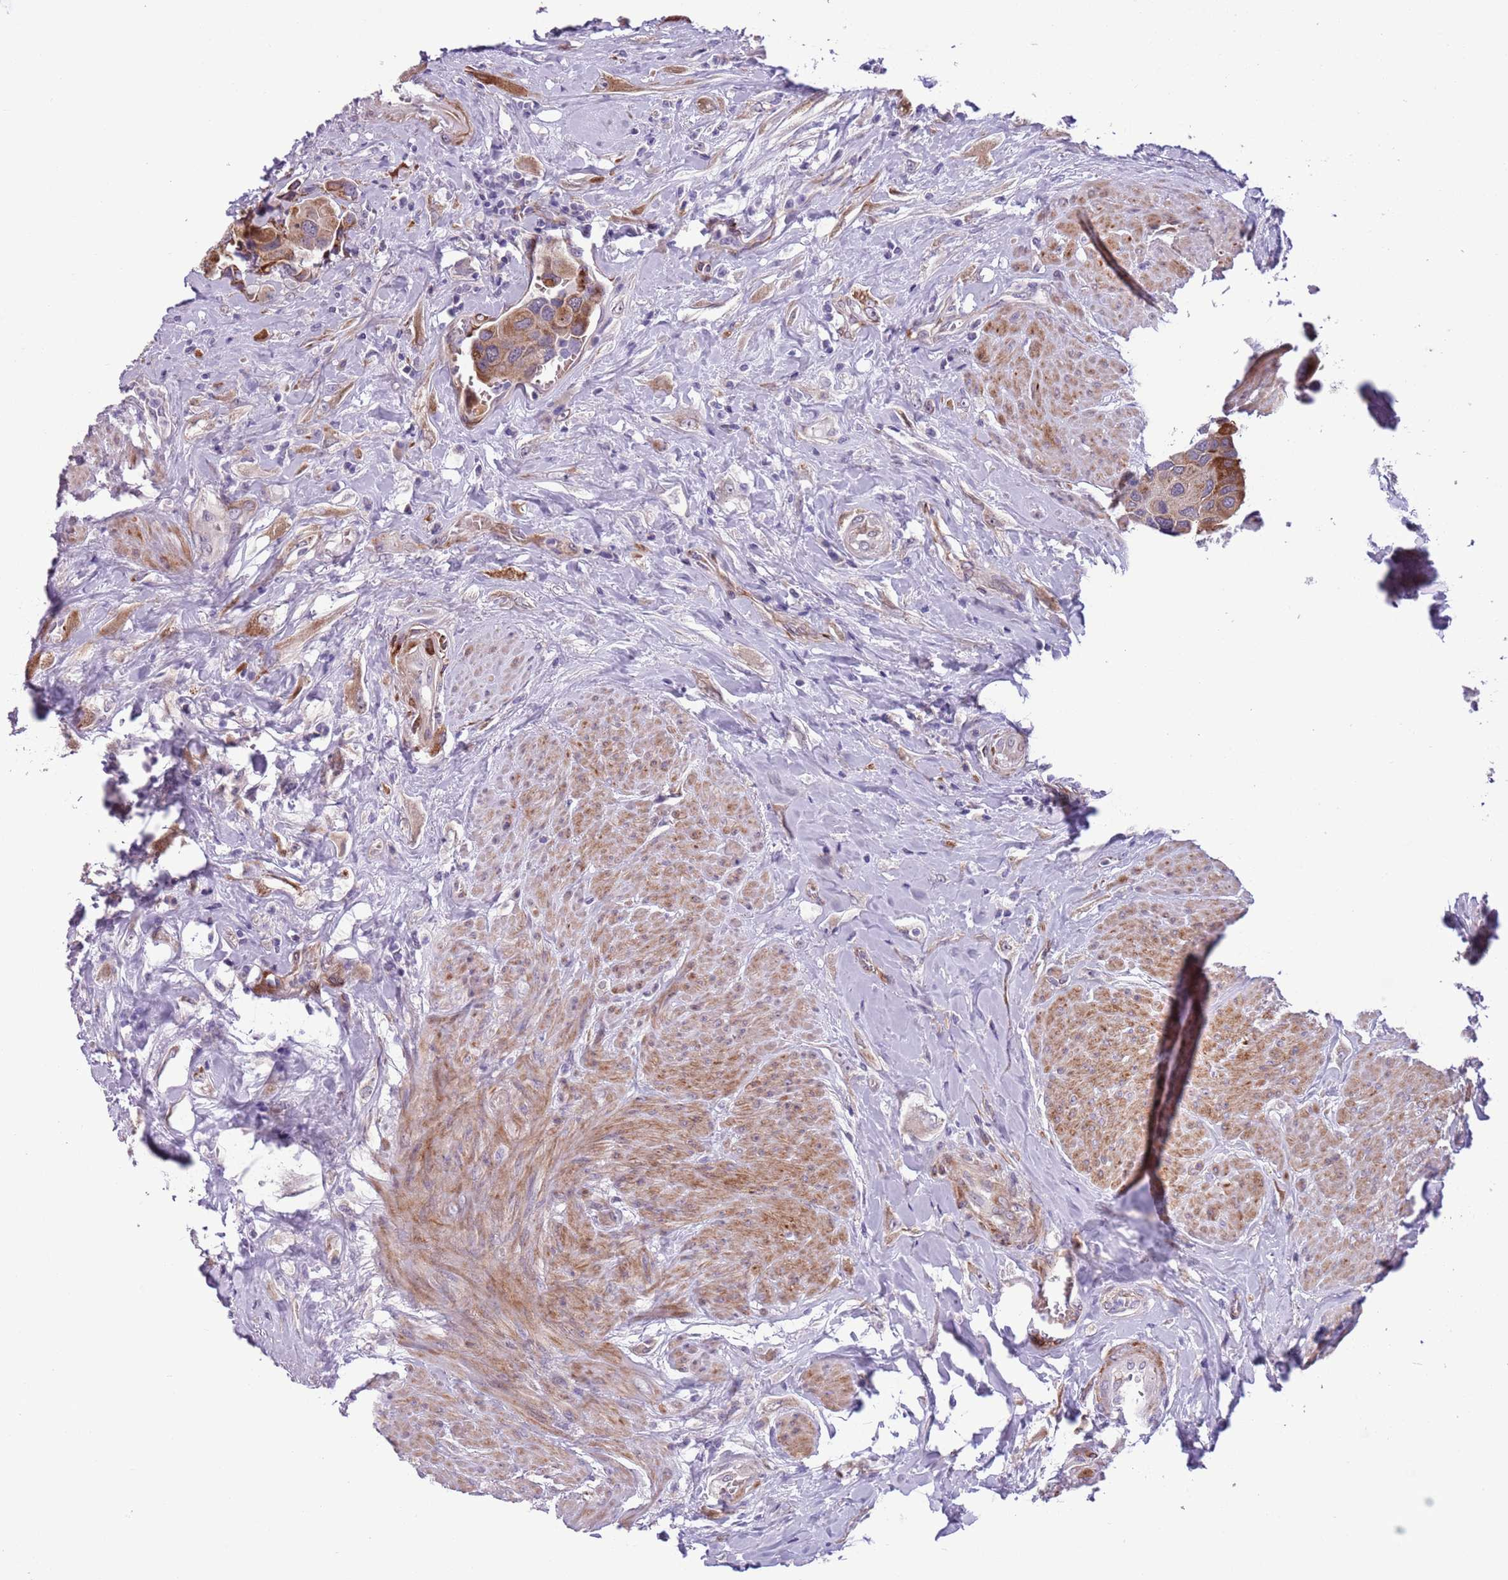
{"staining": {"intensity": "moderate", "quantity": ">75%", "location": "cytoplasmic/membranous"}, "tissue": "urothelial cancer", "cell_type": "Tumor cells", "image_type": "cancer", "snomed": [{"axis": "morphology", "description": "Urothelial carcinoma, High grade"}, {"axis": "topography", "description": "Urinary bladder"}], "caption": "Protein expression analysis of human urothelial cancer reveals moderate cytoplasmic/membranous staining in about >75% of tumor cells.", "gene": "MRPL32", "patient": {"sex": "male", "age": 74}}